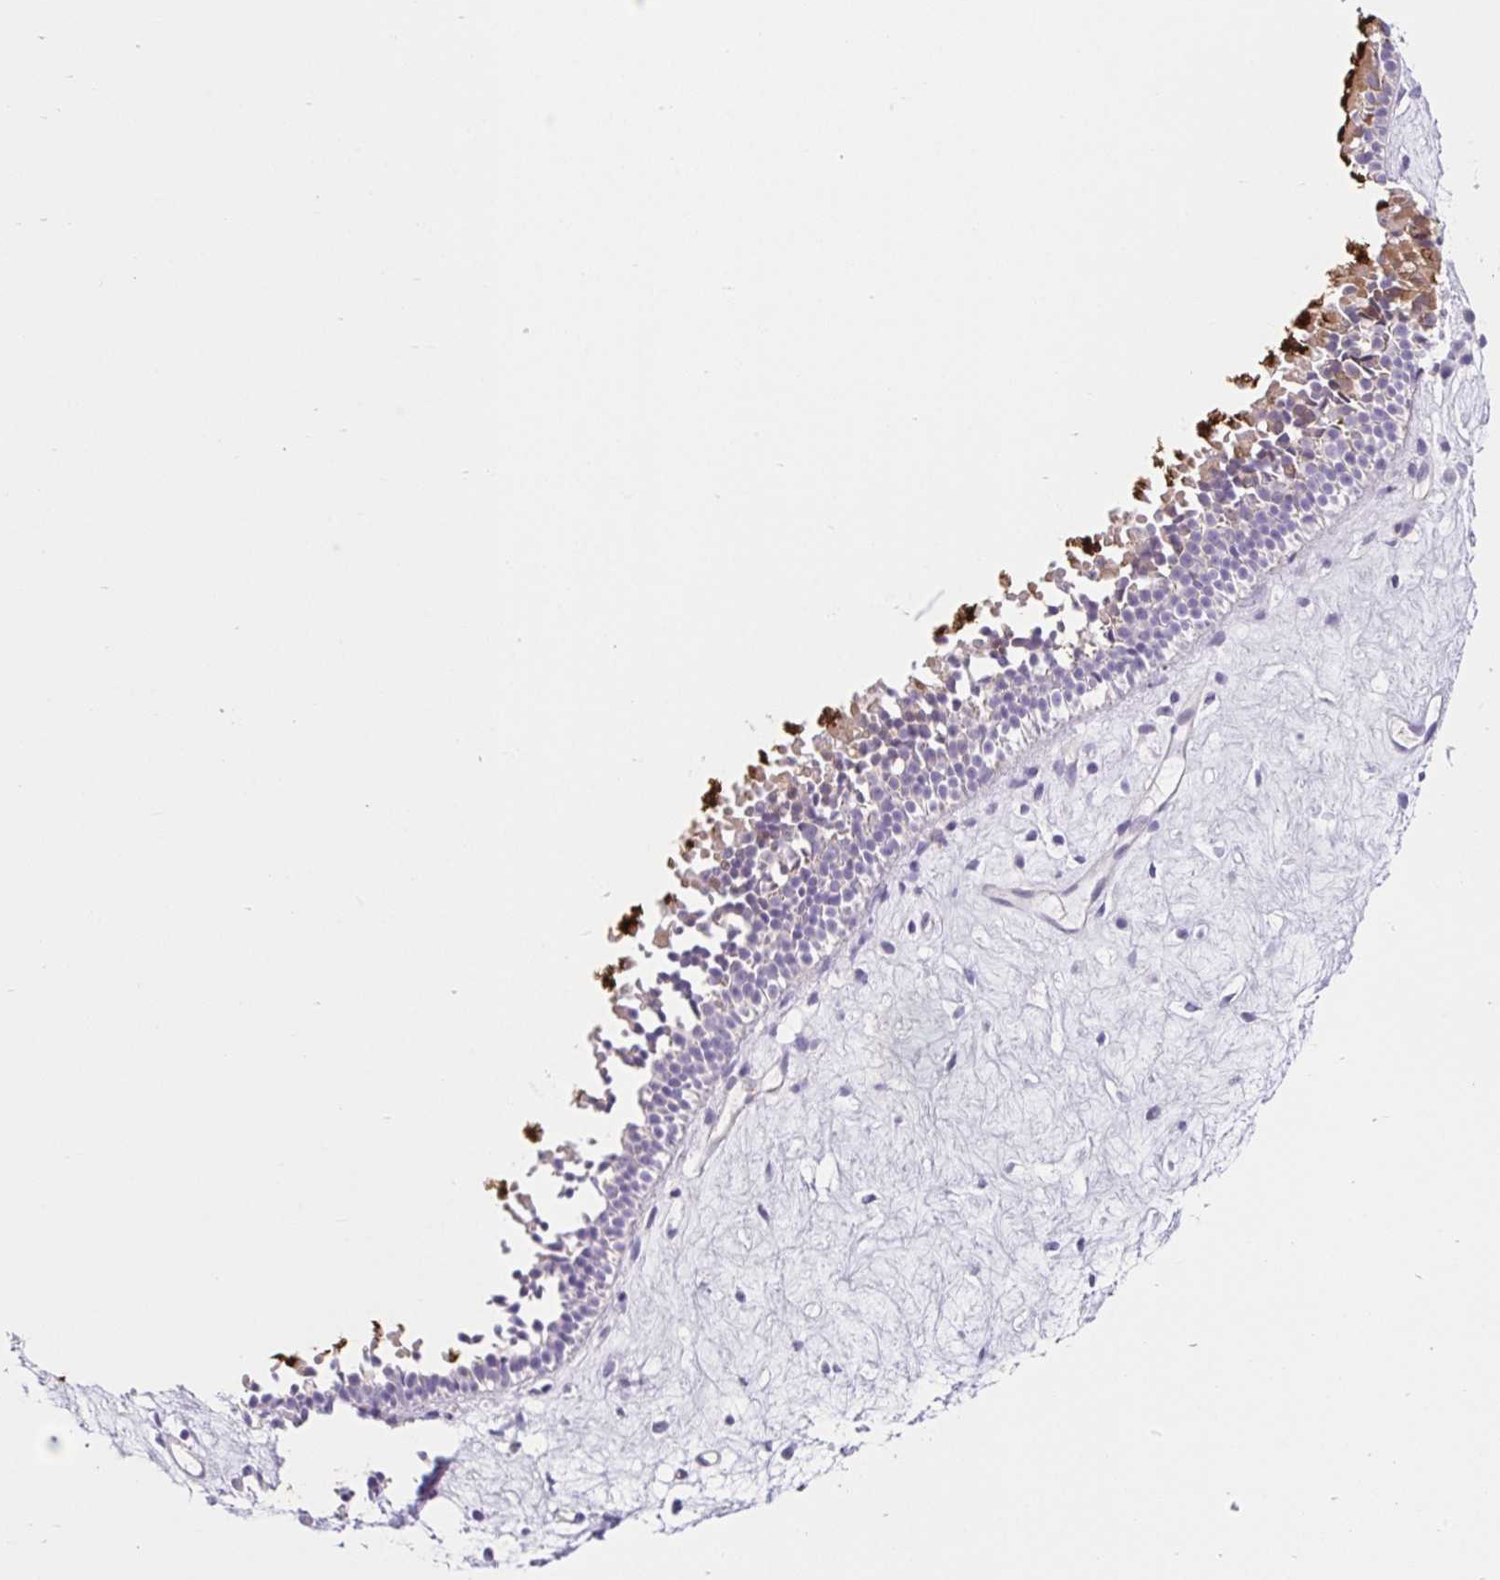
{"staining": {"intensity": "strong", "quantity": "<25%", "location": "cytoplasmic/membranous"}, "tissue": "nasopharynx", "cell_type": "Respiratory epithelial cells", "image_type": "normal", "snomed": [{"axis": "morphology", "description": "Normal tissue, NOS"}, {"axis": "topography", "description": "Nasopharynx"}], "caption": "A brown stain highlights strong cytoplasmic/membranous staining of a protein in respiratory epithelial cells of unremarkable nasopharynx.", "gene": "BCAS1", "patient": {"sex": "male", "age": 69}}